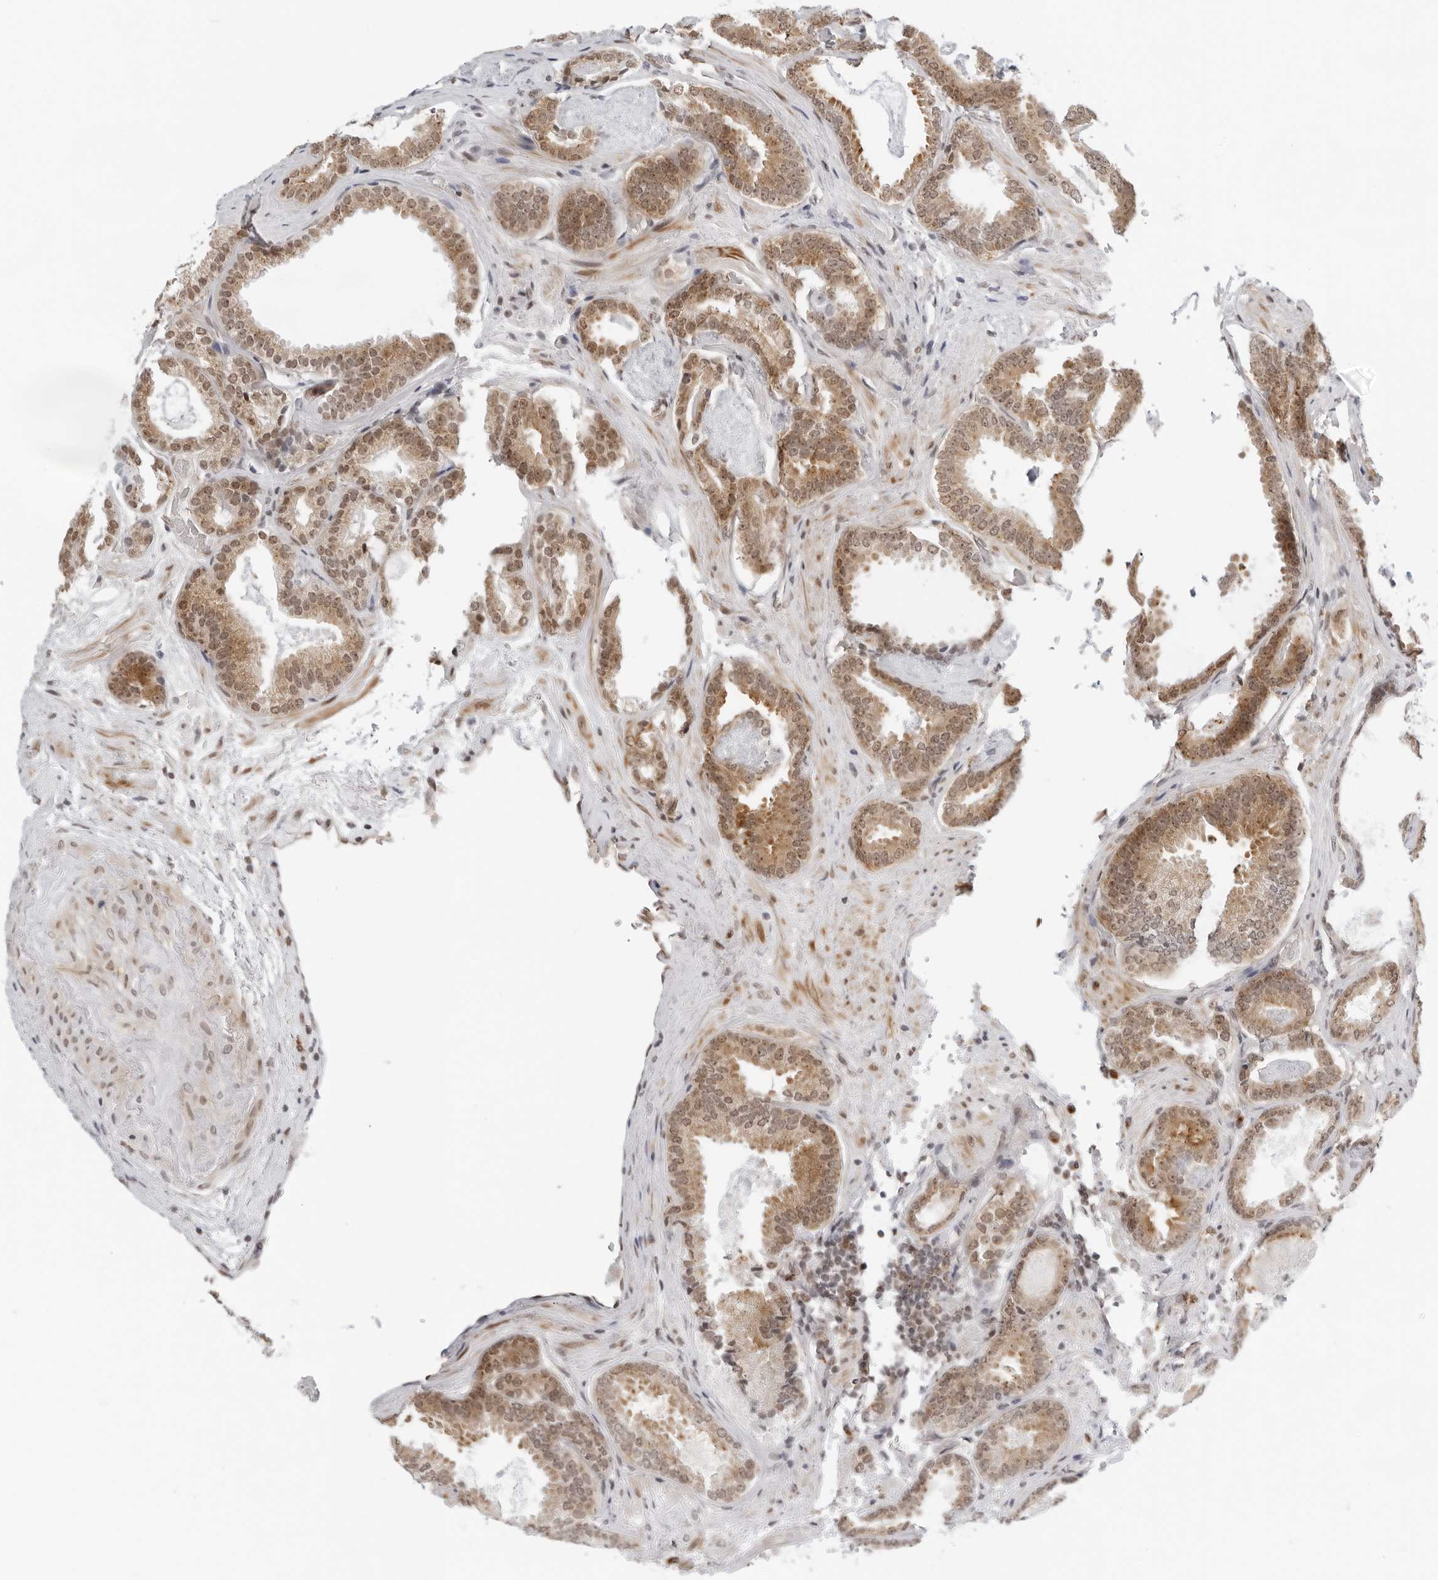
{"staining": {"intensity": "moderate", "quantity": ">75%", "location": "cytoplasmic/membranous,nuclear"}, "tissue": "prostate cancer", "cell_type": "Tumor cells", "image_type": "cancer", "snomed": [{"axis": "morphology", "description": "Adenocarcinoma, Low grade"}, {"axis": "topography", "description": "Prostate"}], "caption": "Prostate cancer (low-grade adenocarcinoma) was stained to show a protein in brown. There is medium levels of moderate cytoplasmic/membranous and nuclear positivity in approximately >75% of tumor cells.", "gene": "TOX4", "patient": {"sex": "male", "age": 71}}